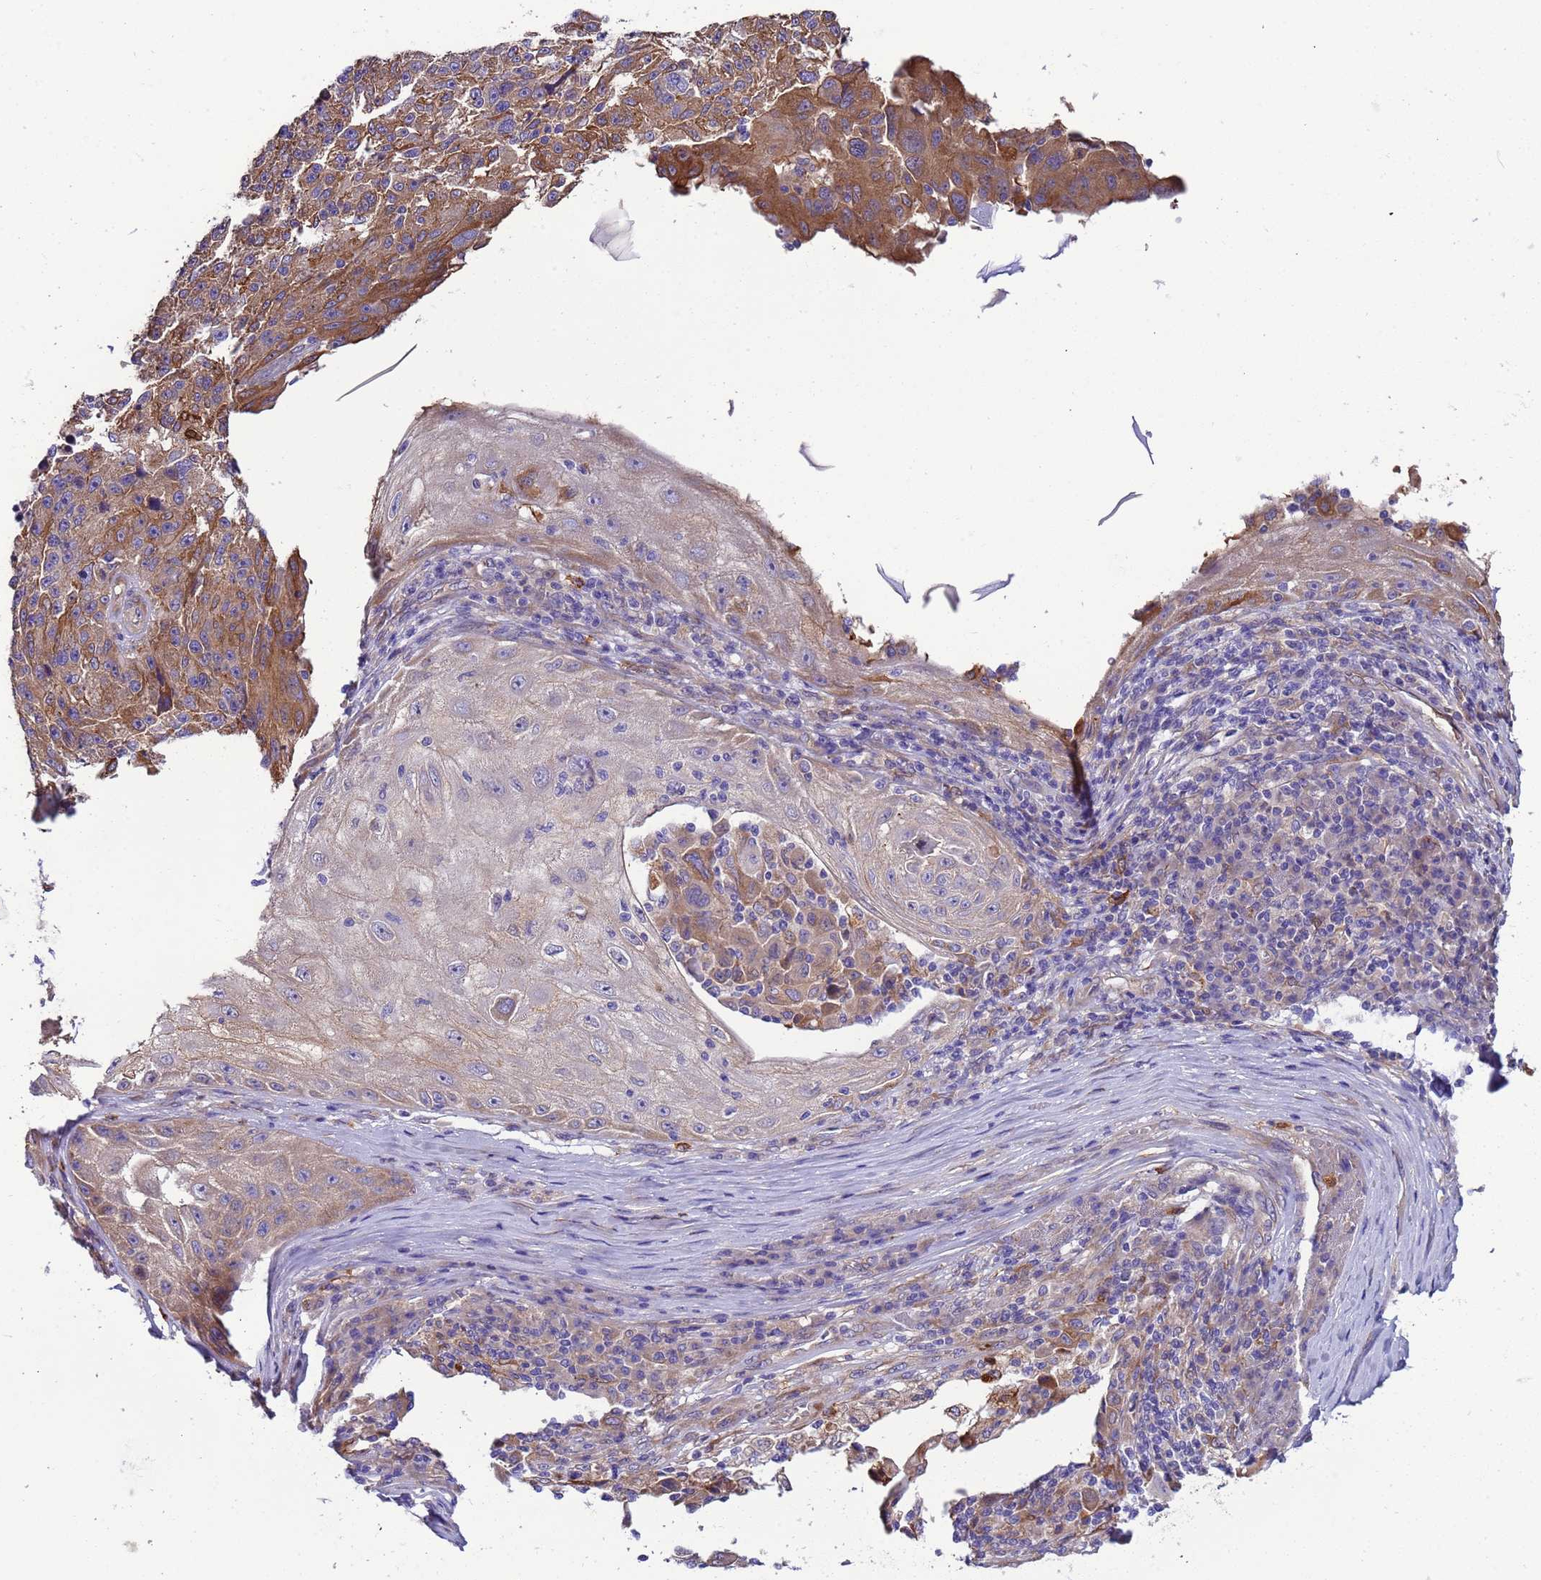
{"staining": {"intensity": "moderate", "quantity": "25%-75%", "location": "cytoplasmic/membranous"}, "tissue": "melanoma", "cell_type": "Tumor cells", "image_type": "cancer", "snomed": [{"axis": "morphology", "description": "Malignant melanoma, NOS"}, {"axis": "topography", "description": "Skin"}], "caption": "Protein expression analysis of melanoma displays moderate cytoplasmic/membranous positivity in about 25%-75% of tumor cells.", "gene": "PAQR7", "patient": {"sex": "male", "age": 53}}